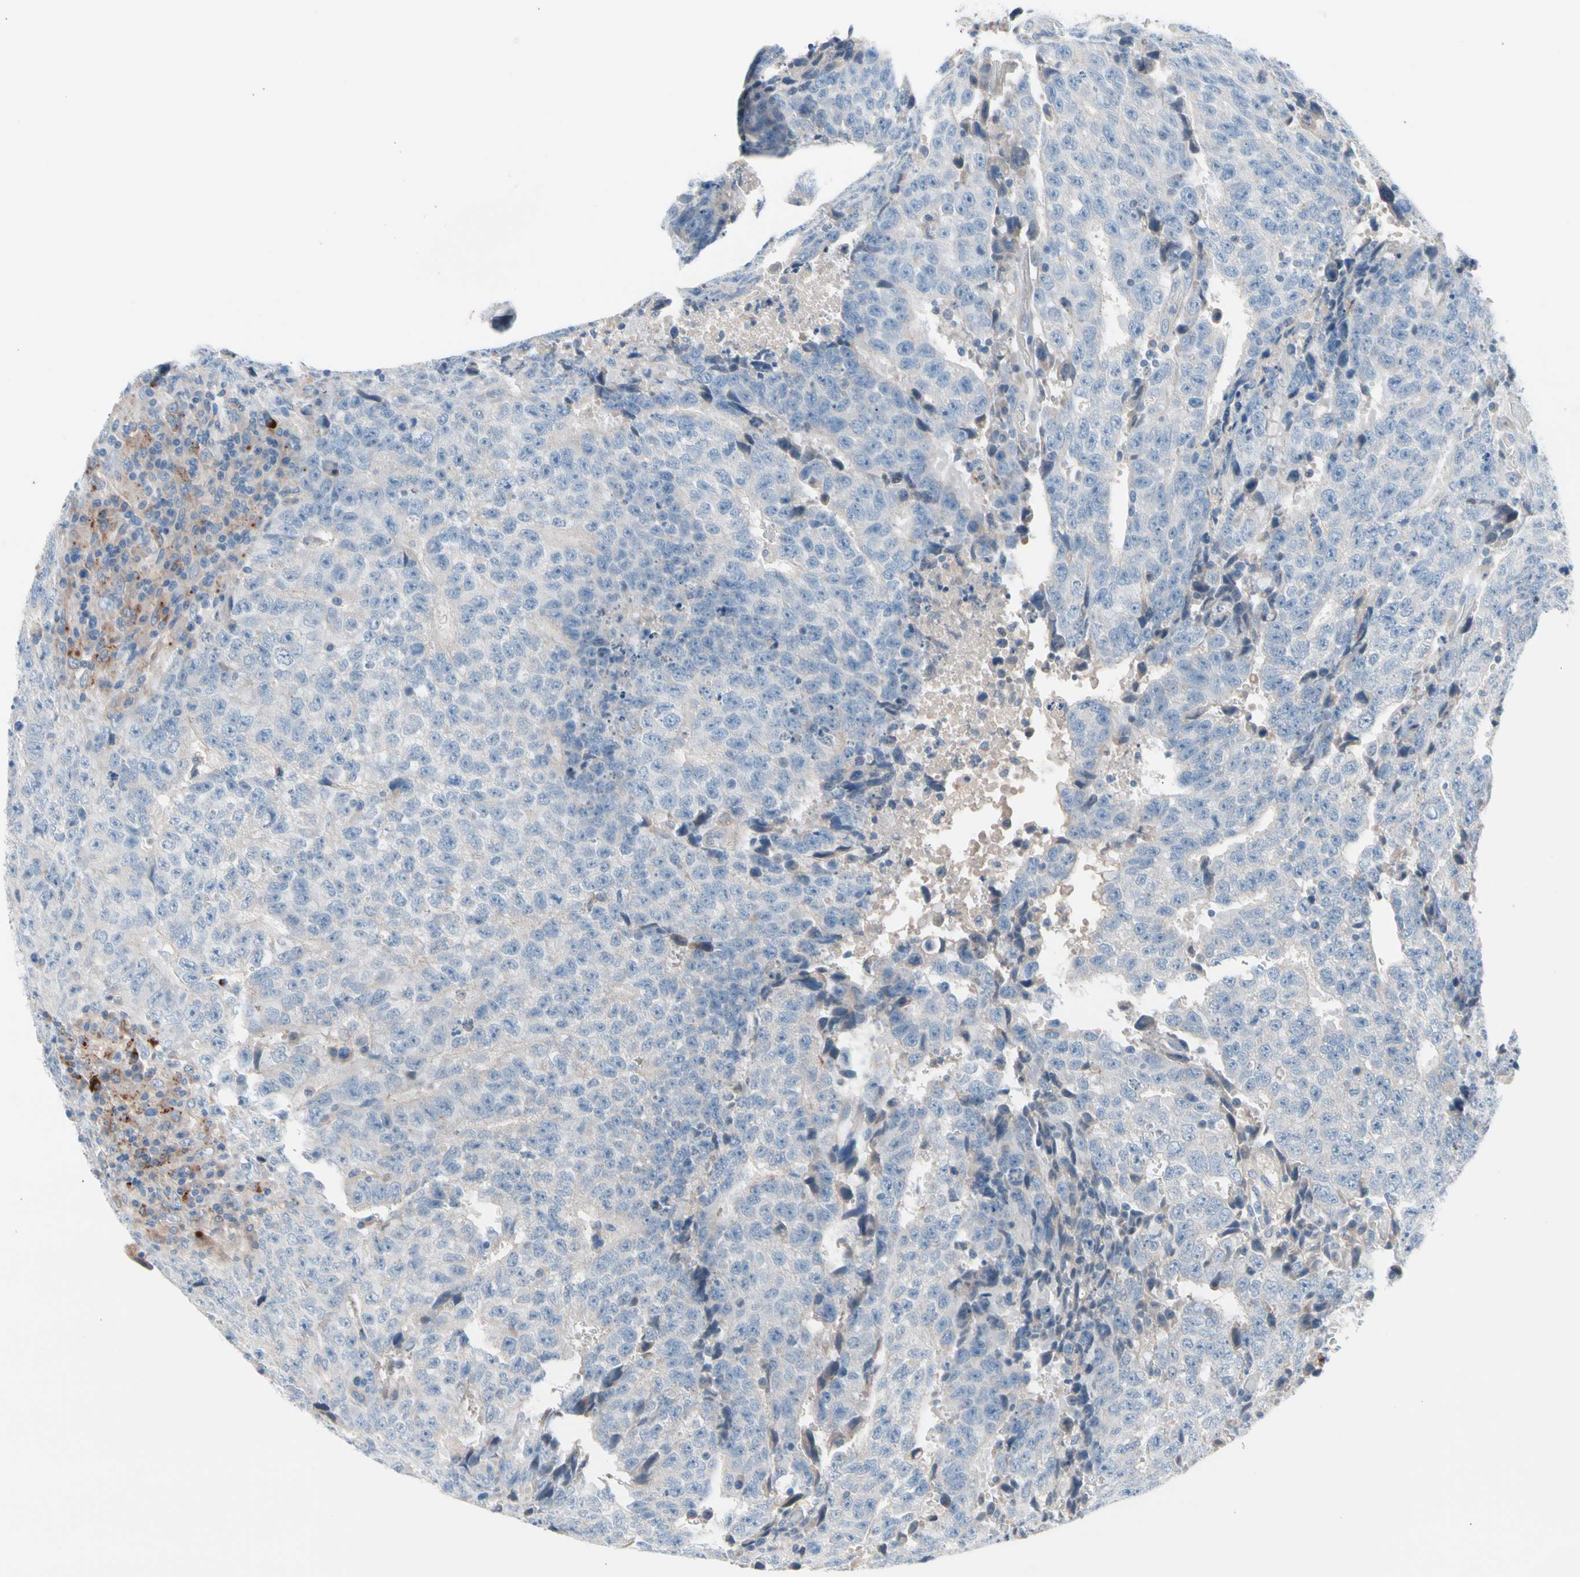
{"staining": {"intensity": "negative", "quantity": "none", "location": "none"}, "tissue": "testis cancer", "cell_type": "Tumor cells", "image_type": "cancer", "snomed": [{"axis": "morphology", "description": "Necrosis, NOS"}, {"axis": "morphology", "description": "Carcinoma, Embryonal, NOS"}, {"axis": "topography", "description": "Testis"}], "caption": "Image shows no significant protein expression in tumor cells of testis cancer.", "gene": "CASQ1", "patient": {"sex": "male", "age": 19}}